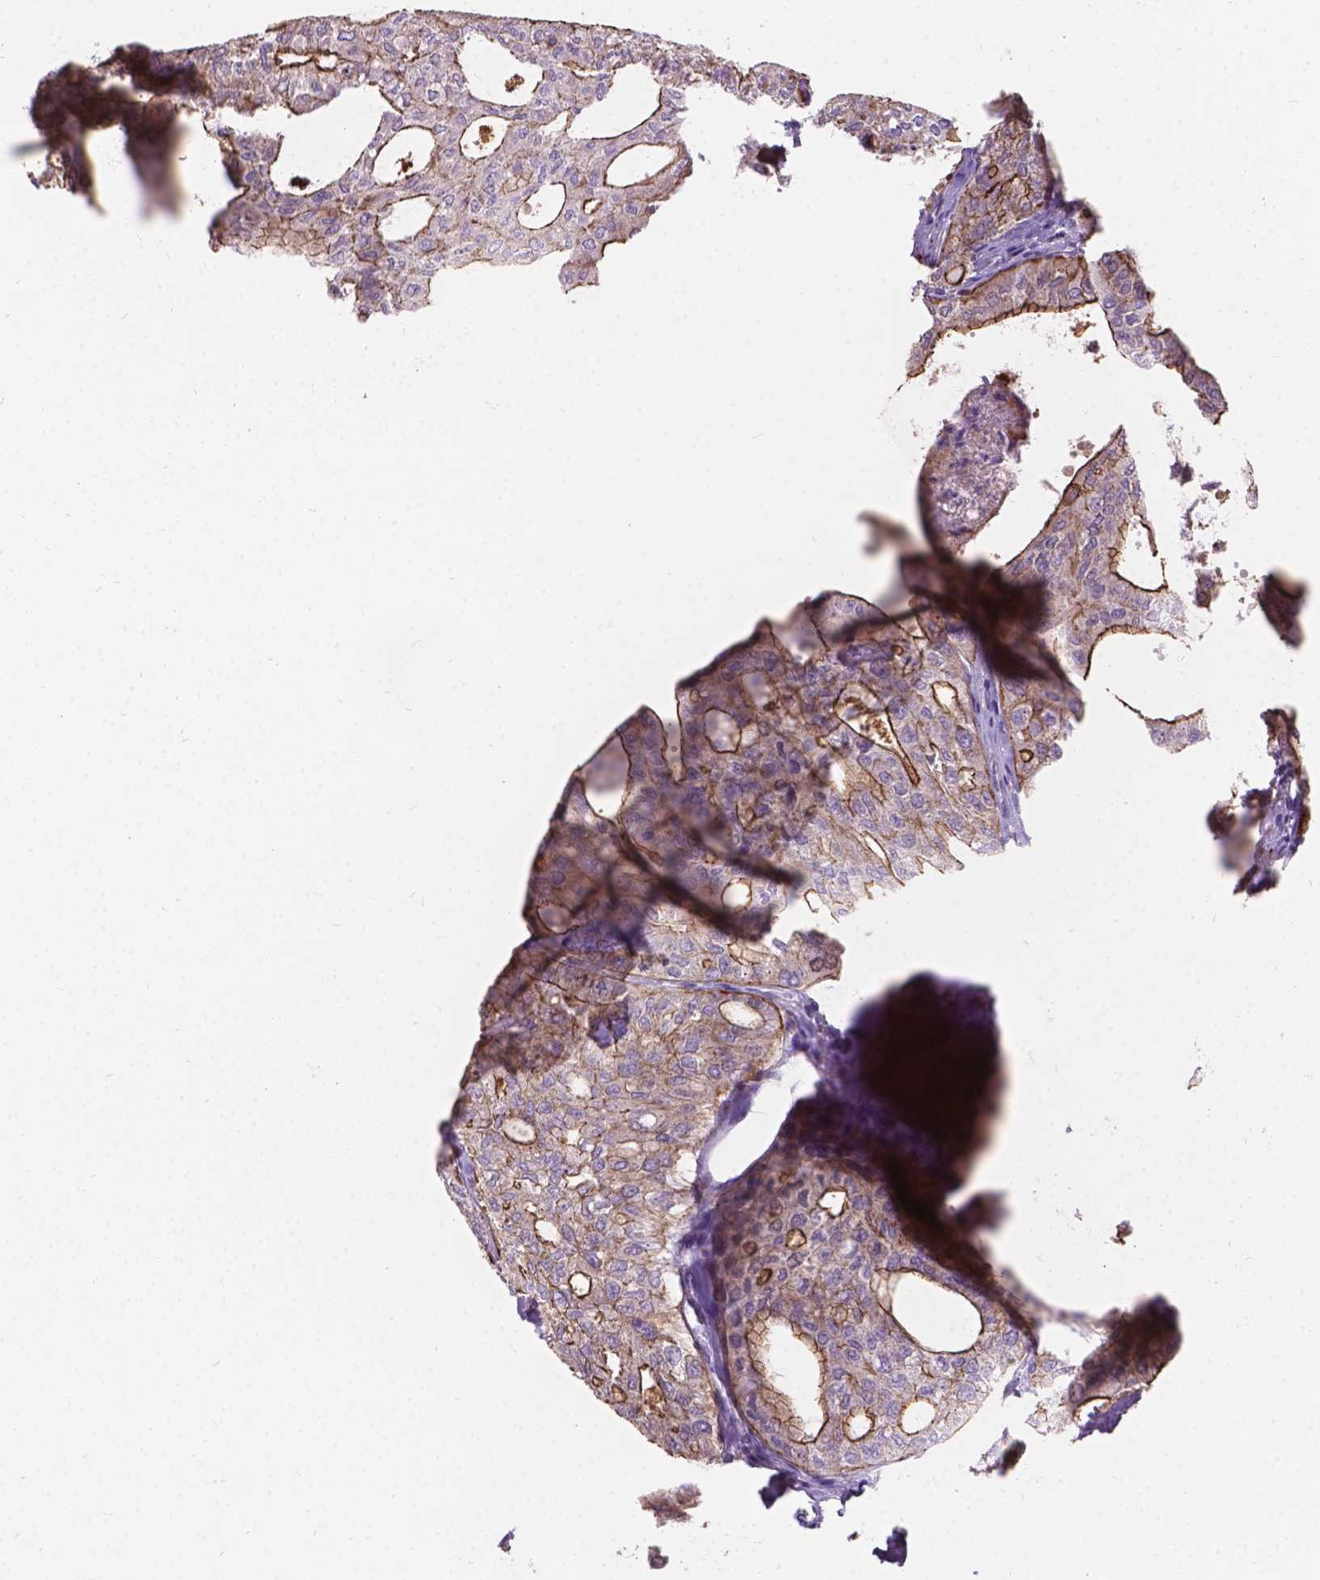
{"staining": {"intensity": "weak", "quantity": "25%-75%", "location": "cytoplasmic/membranous"}, "tissue": "thyroid cancer", "cell_type": "Tumor cells", "image_type": "cancer", "snomed": [{"axis": "morphology", "description": "Follicular adenoma carcinoma, NOS"}, {"axis": "topography", "description": "Thyroid gland"}], "caption": "Thyroid cancer stained with a brown dye reveals weak cytoplasmic/membranous positive expression in approximately 25%-75% of tumor cells.", "gene": "MYH14", "patient": {"sex": "male", "age": 75}}